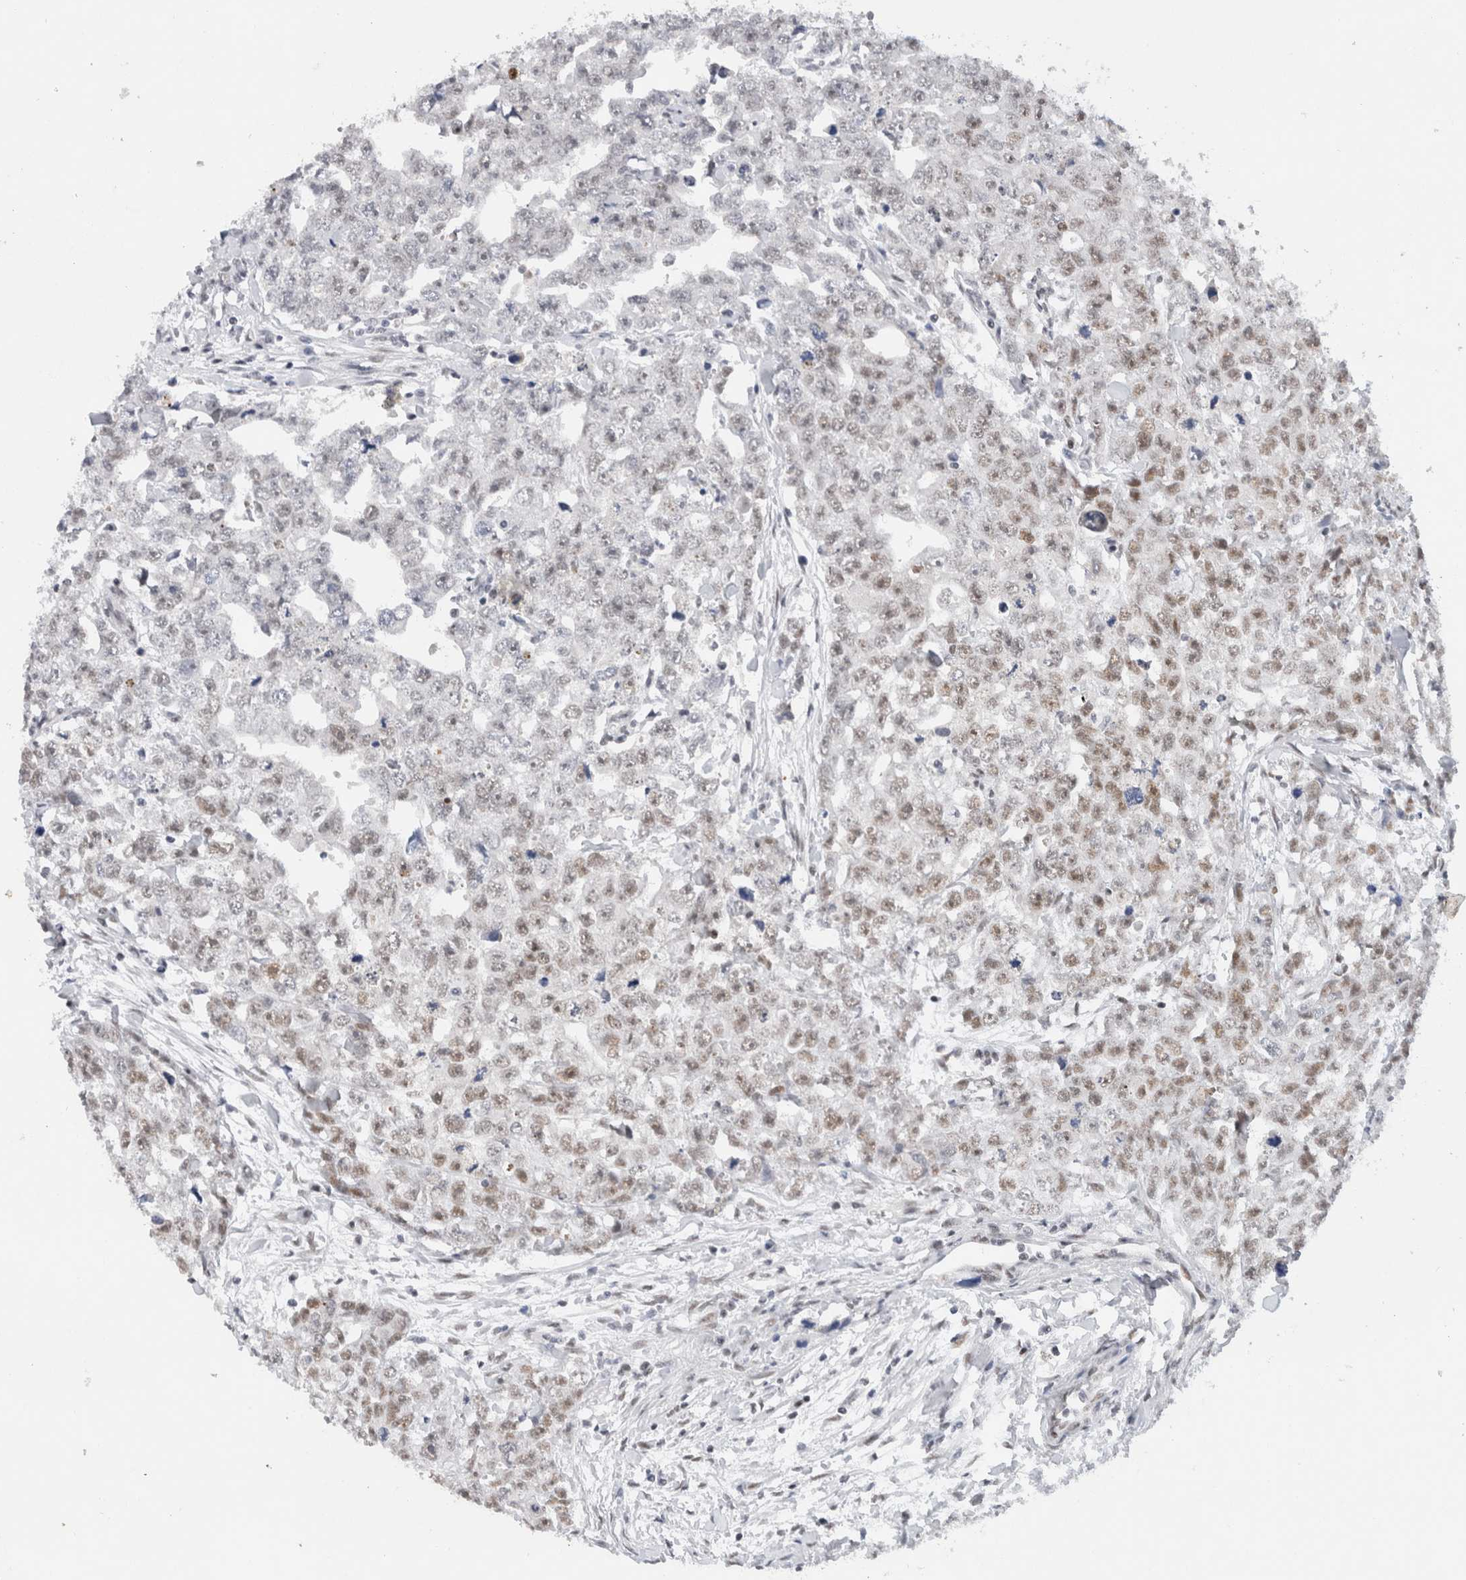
{"staining": {"intensity": "weak", "quantity": ">75%", "location": "nuclear"}, "tissue": "testis cancer", "cell_type": "Tumor cells", "image_type": "cancer", "snomed": [{"axis": "morphology", "description": "Carcinoma, Embryonal, NOS"}, {"axis": "topography", "description": "Testis"}], "caption": "High-magnification brightfield microscopy of testis embryonal carcinoma stained with DAB (3,3'-diaminobenzidine) (brown) and counterstained with hematoxylin (blue). tumor cells exhibit weak nuclear staining is identified in approximately>75% of cells. (DAB (3,3'-diaminobenzidine) = brown stain, brightfield microscopy at high magnification).", "gene": "COPS7A", "patient": {"sex": "male", "age": 28}}